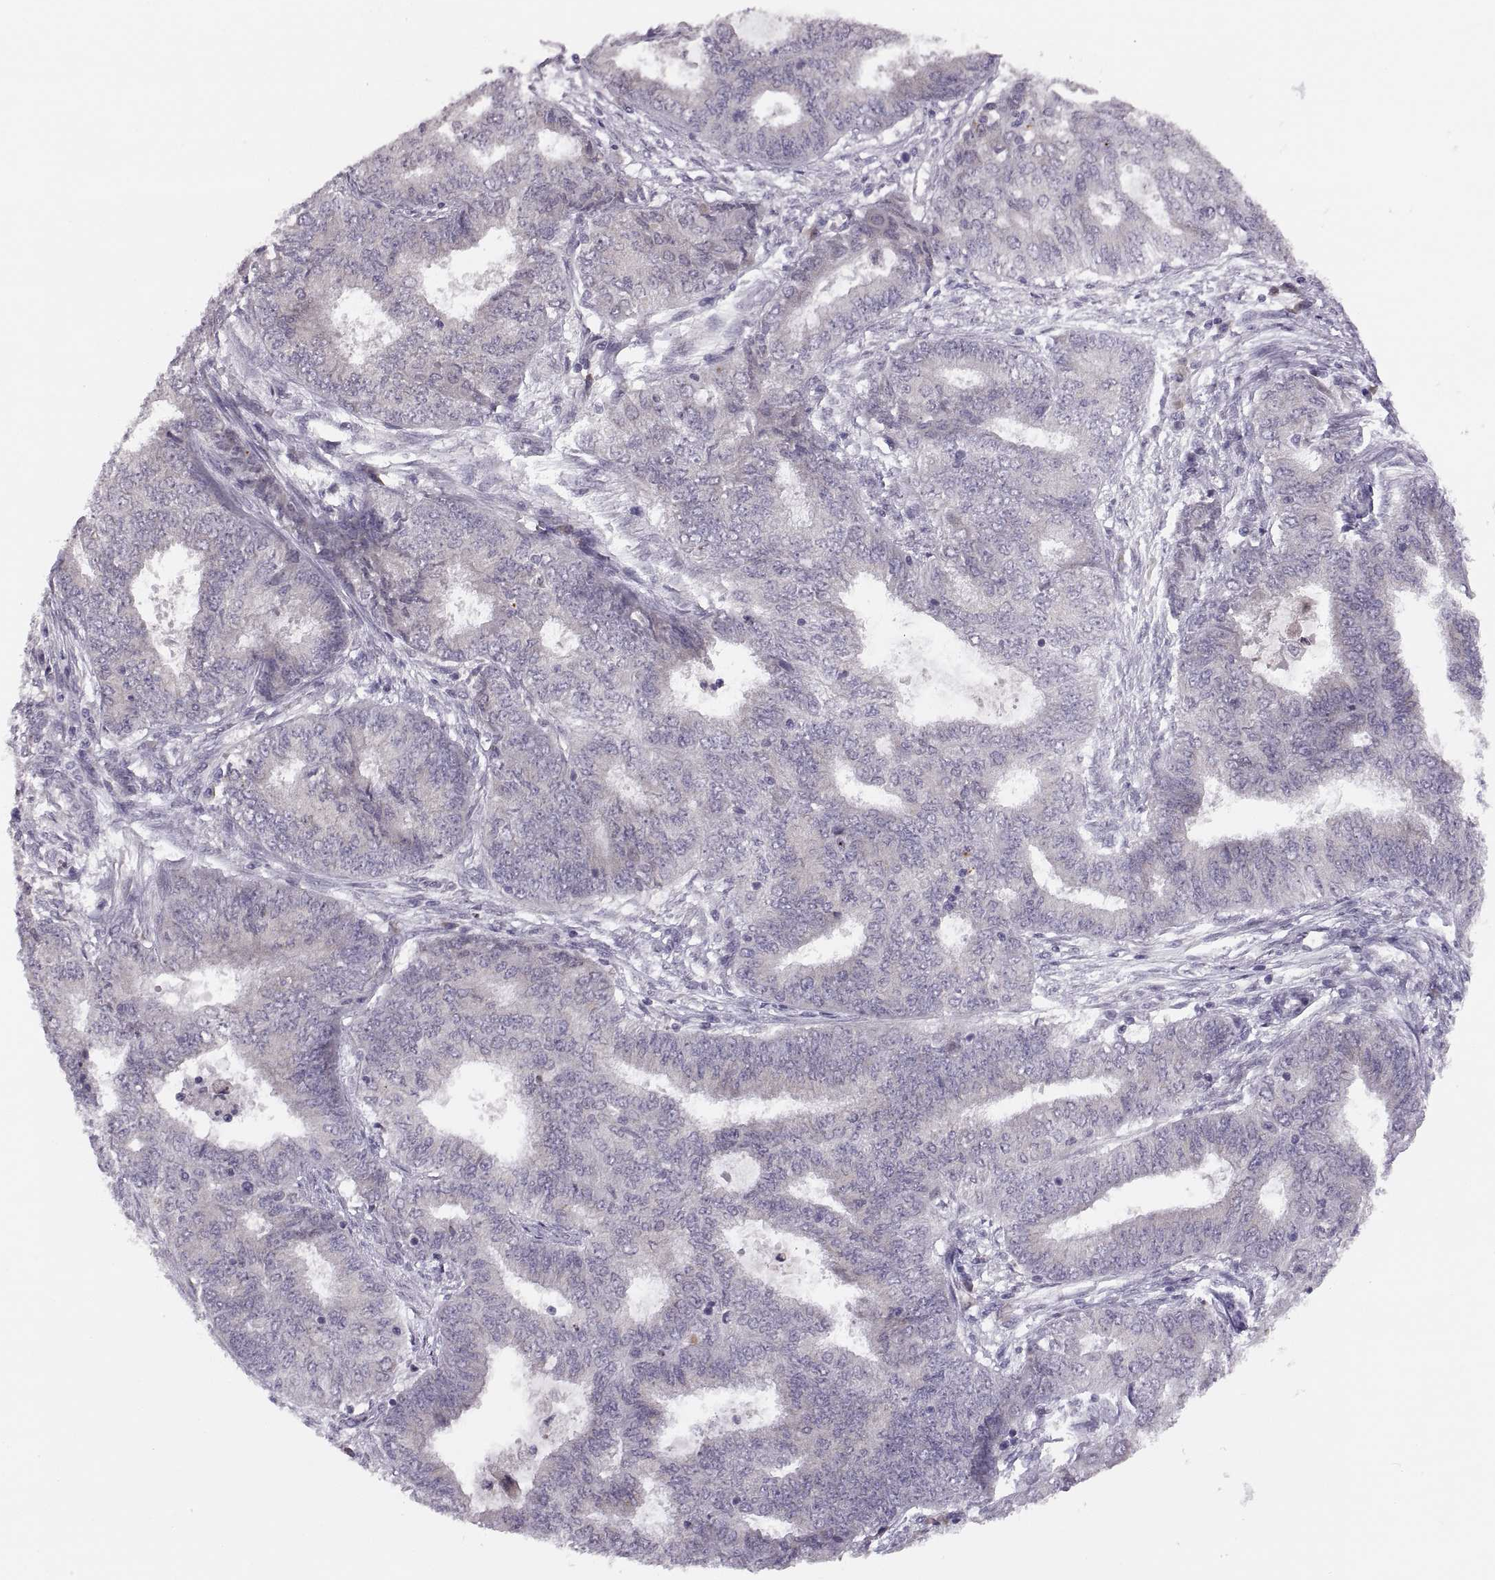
{"staining": {"intensity": "negative", "quantity": "none", "location": "none"}, "tissue": "endometrial cancer", "cell_type": "Tumor cells", "image_type": "cancer", "snomed": [{"axis": "morphology", "description": "Adenocarcinoma, NOS"}, {"axis": "topography", "description": "Endometrium"}], "caption": "Immunohistochemistry of human adenocarcinoma (endometrial) displays no staining in tumor cells. (Brightfield microscopy of DAB immunohistochemistry (IHC) at high magnification).", "gene": "ADH6", "patient": {"sex": "female", "age": 62}}